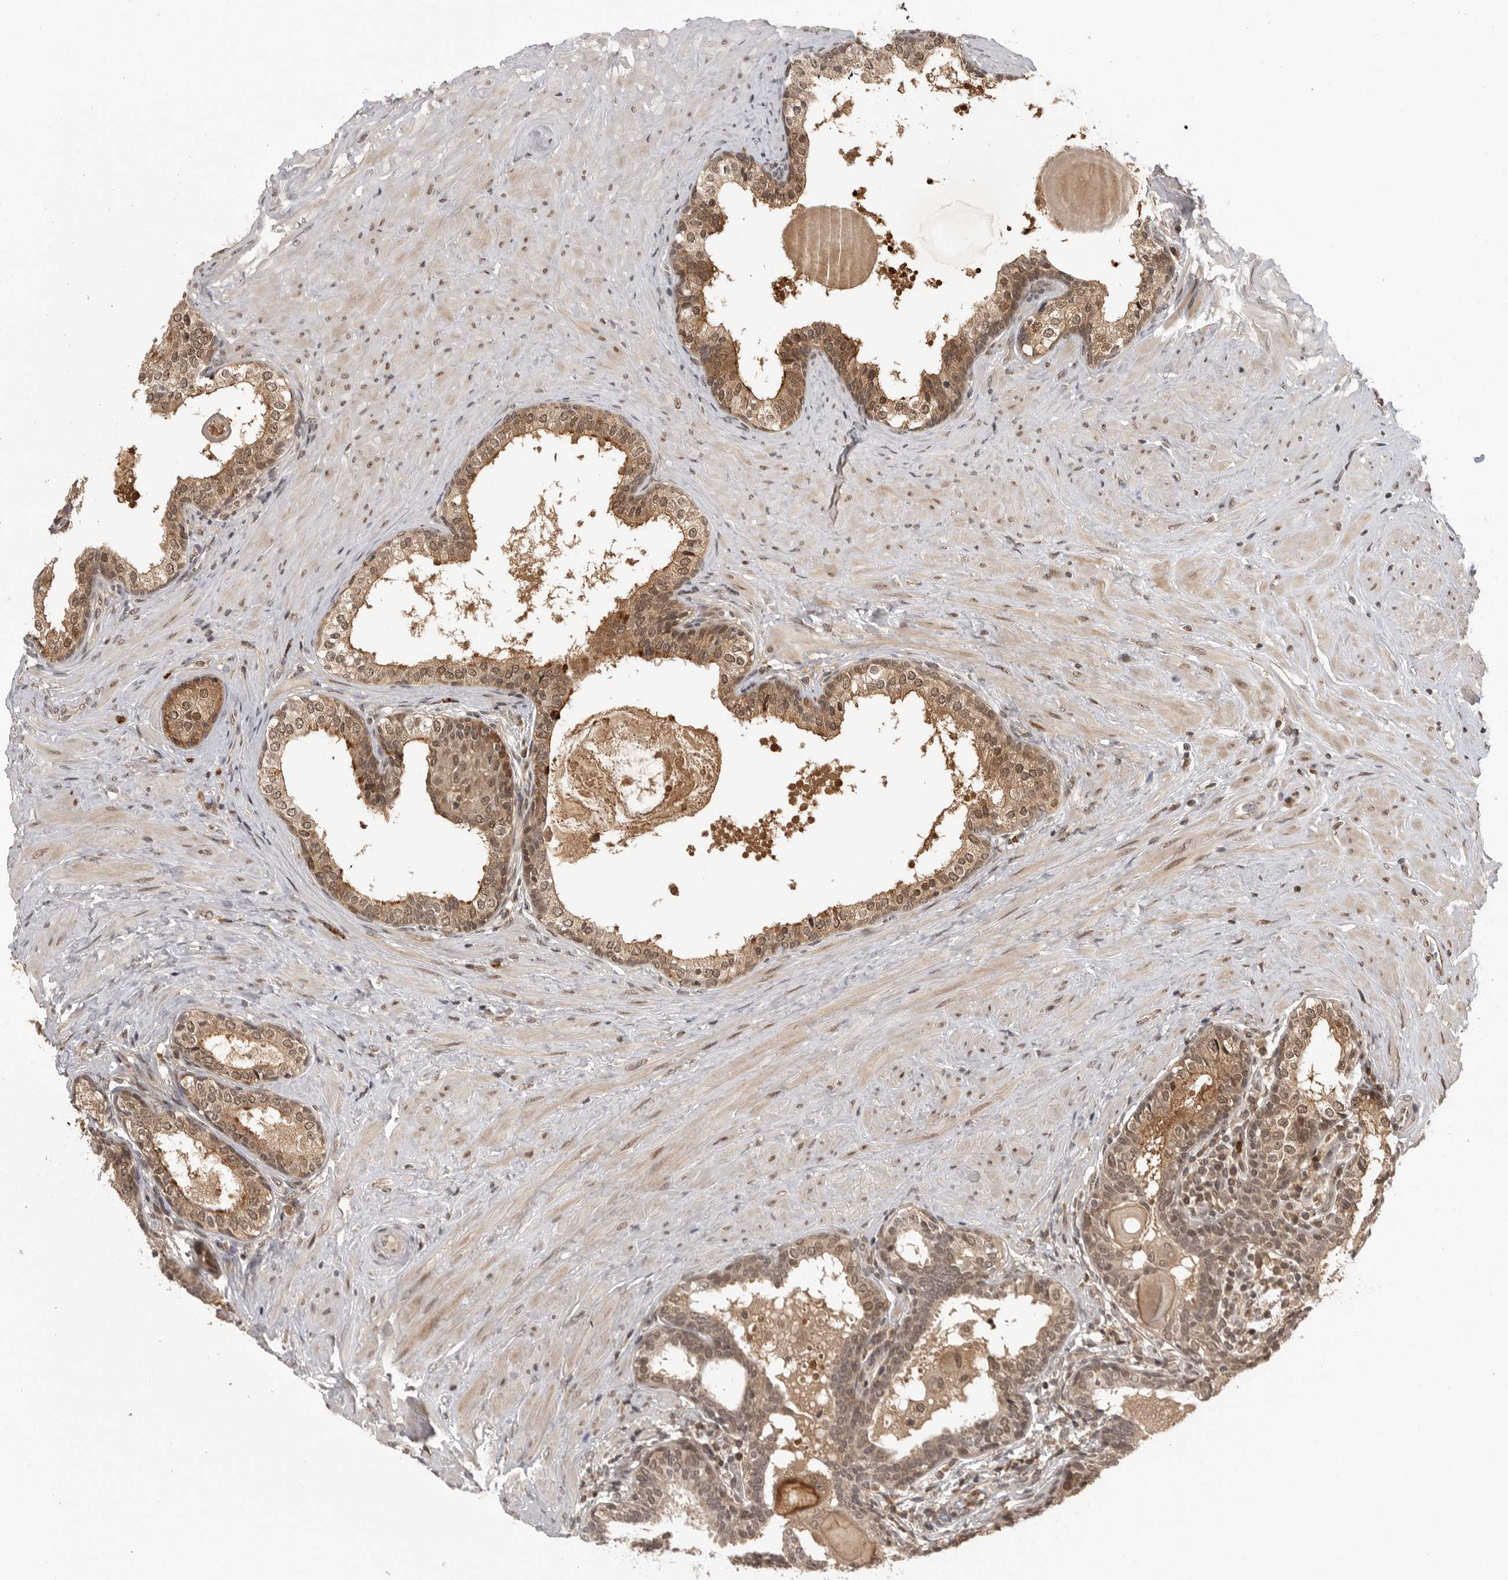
{"staining": {"intensity": "moderate", "quantity": ">75%", "location": "cytoplasmic/membranous,nuclear"}, "tissue": "prostate cancer", "cell_type": "Tumor cells", "image_type": "cancer", "snomed": [{"axis": "morphology", "description": "Adenocarcinoma, High grade"}, {"axis": "topography", "description": "Prostate"}], "caption": "High-power microscopy captured an immunohistochemistry image of adenocarcinoma (high-grade) (prostate), revealing moderate cytoplasmic/membranous and nuclear expression in approximately >75% of tumor cells.", "gene": "PEG3", "patient": {"sex": "male", "age": 56}}